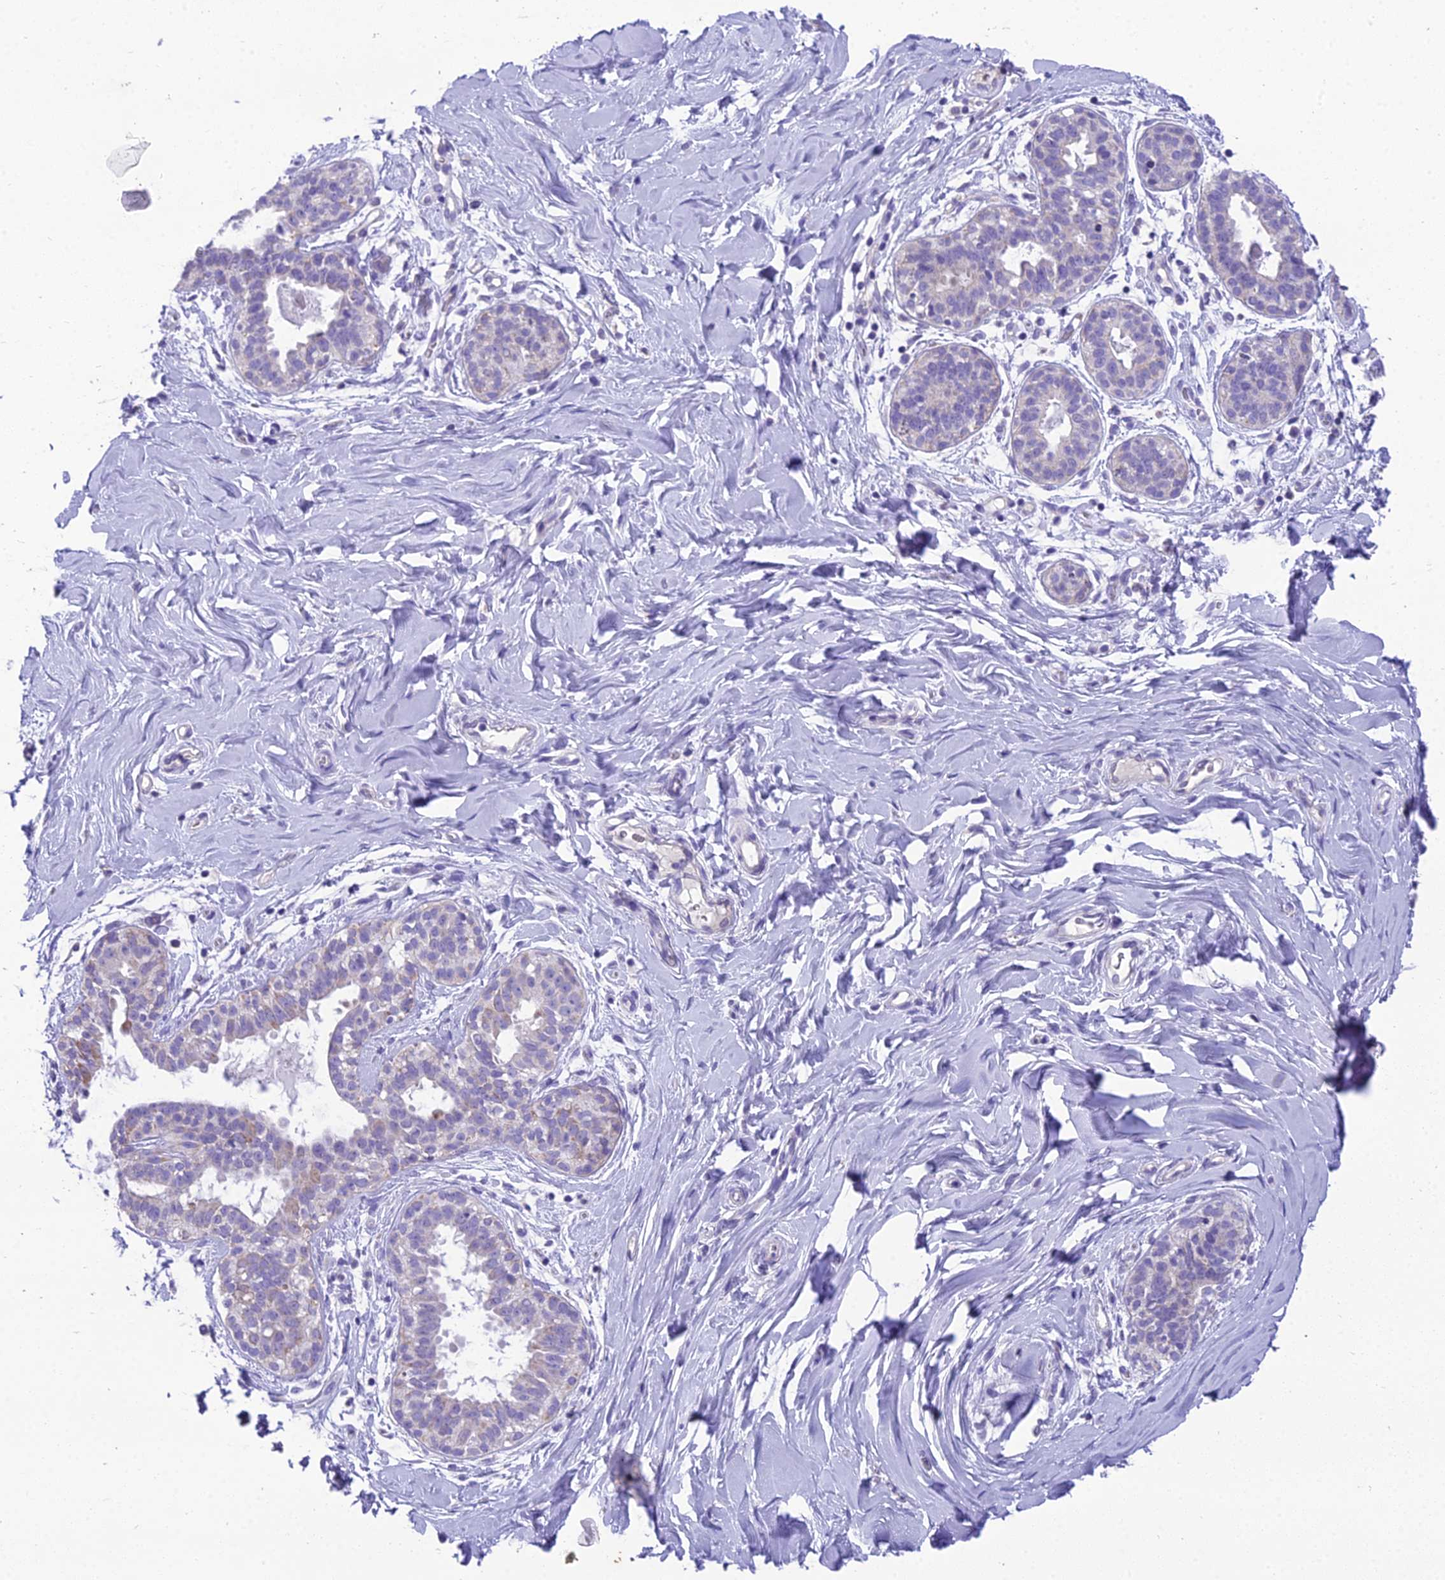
{"staining": {"intensity": "negative", "quantity": "none", "location": "none"}, "tissue": "adipose tissue", "cell_type": "Adipocytes", "image_type": "normal", "snomed": [{"axis": "morphology", "description": "Normal tissue, NOS"}, {"axis": "topography", "description": "Breast"}], "caption": "An IHC image of normal adipose tissue is shown. There is no staining in adipocytes of adipose tissue. (IHC, brightfield microscopy, high magnification).", "gene": "MIIP", "patient": {"sex": "female", "age": 26}}